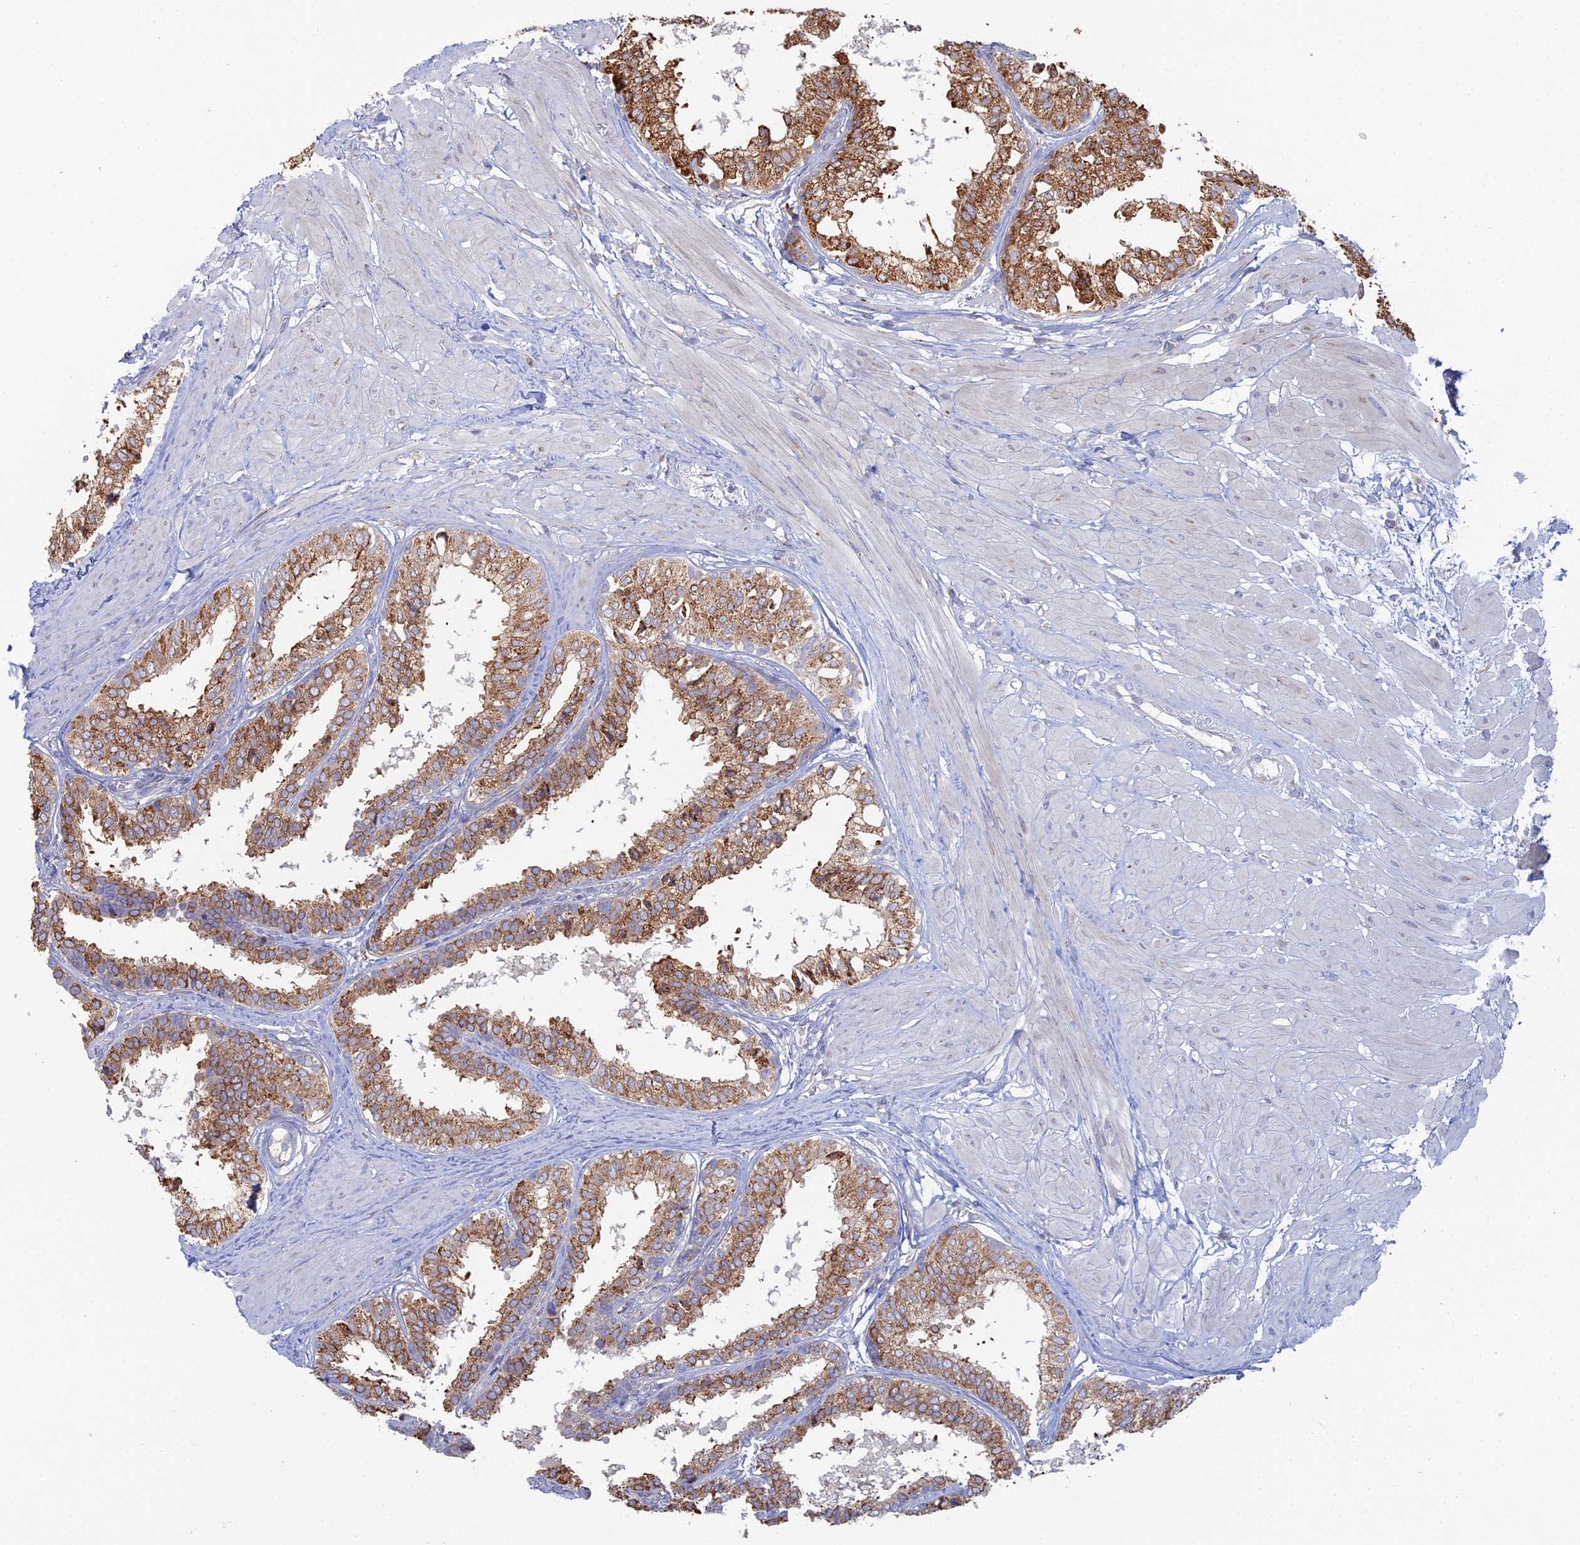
{"staining": {"intensity": "moderate", "quantity": "25%-75%", "location": "cytoplasmic/membranous"}, "tissue": "prostate", "cell_type": "Glandular cells", "image_type": "normal", "snomed": [{"axis": "morphology", "description": "Normal tissue, NOS"}, {"axis": "topography", "description": "Prostate"}], "caption": "An immunohistochemistry histopathology image of unremarkable tissue is shown. Protein staining in brown highlights moderate cytoplasmic/membranous positivity in prostate within glandular cells.", "gene": "TRAPPC6A", "patient": {"sex": "male", "age": 48}}